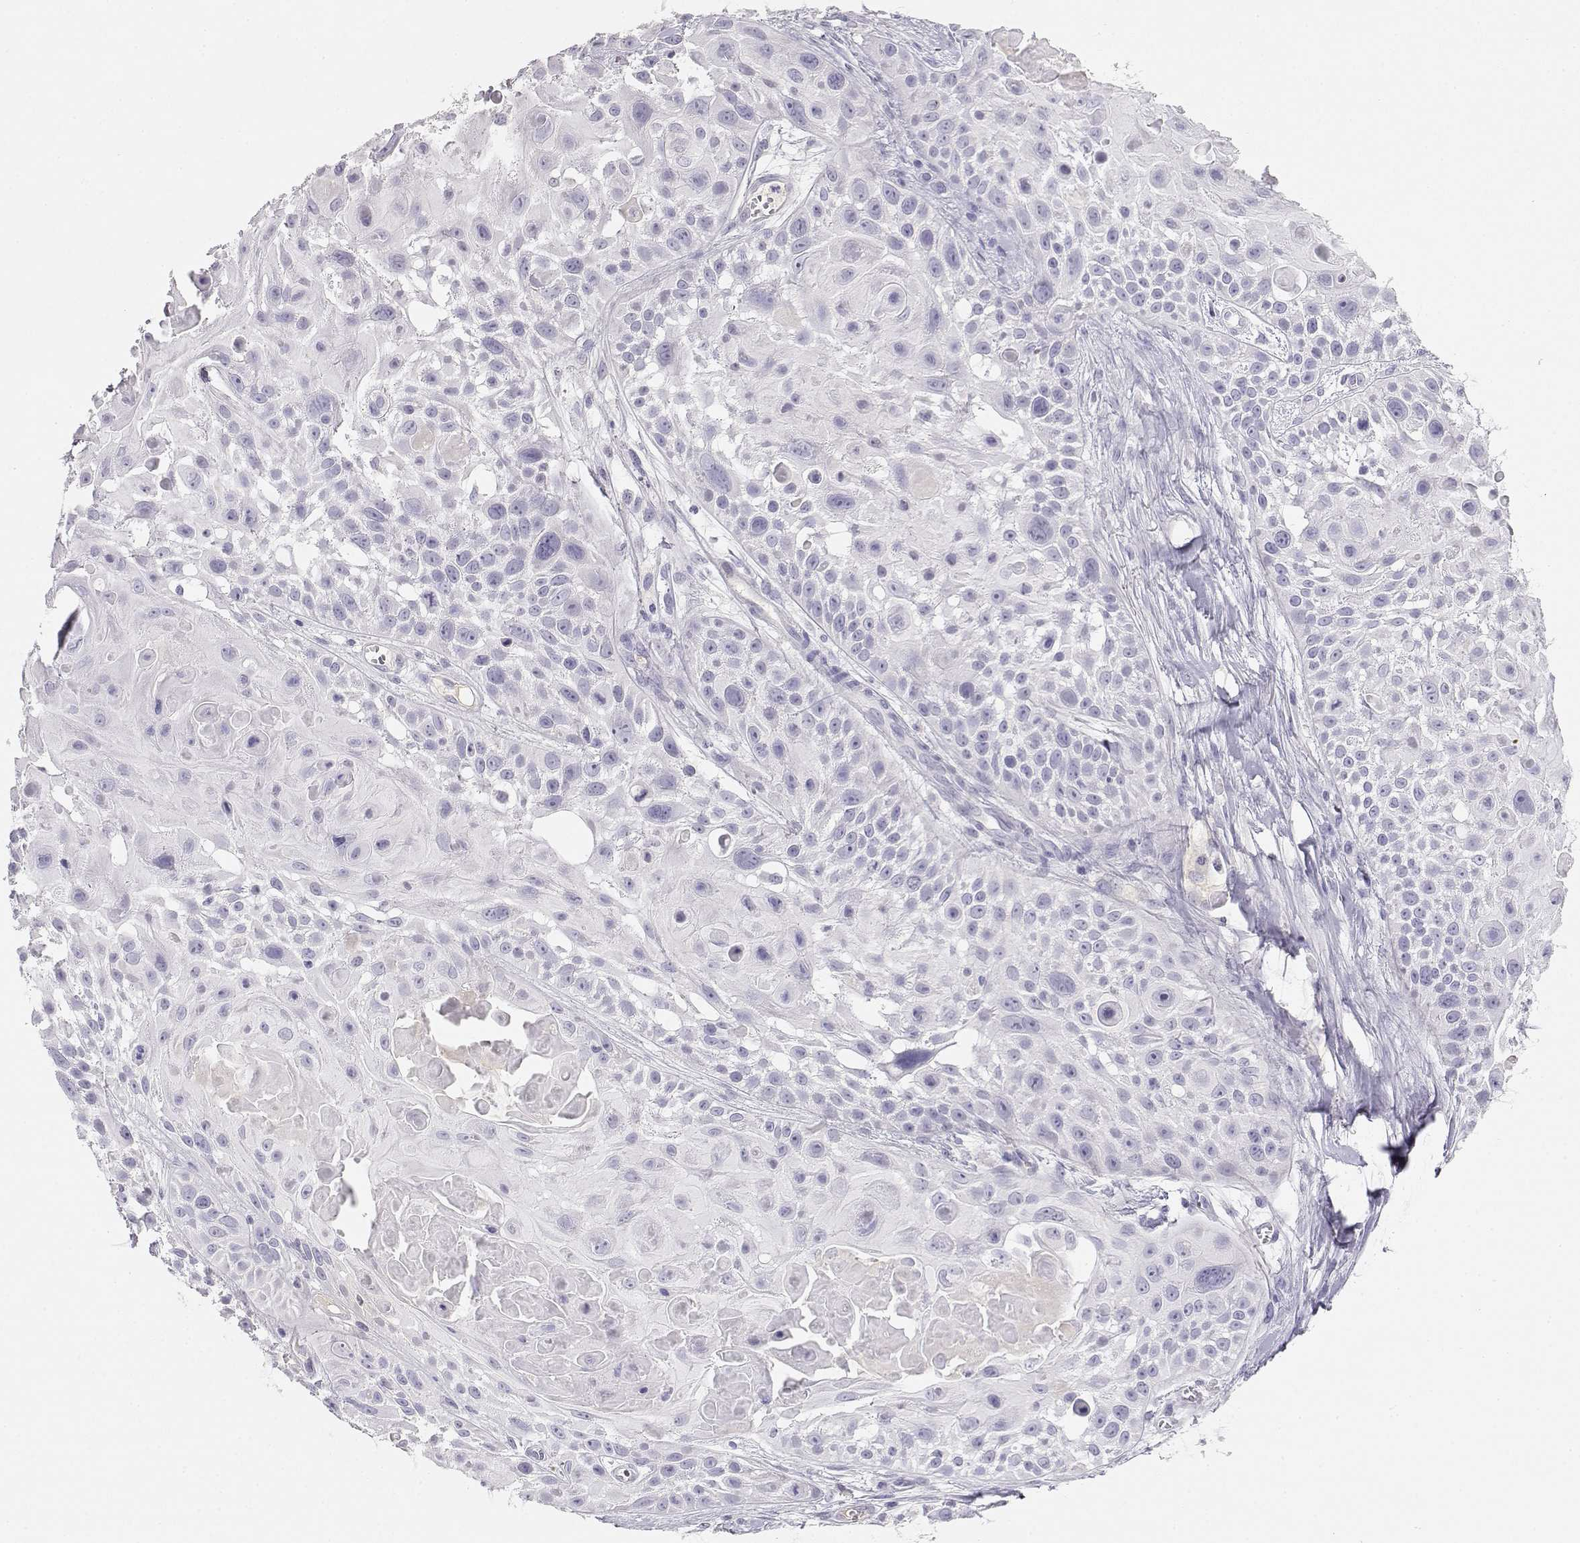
{"staining": {"intensity": "negative", "quantity": "none", "location": "none"}, "tissue": "skin cancer", "cell_type": "Tumor cells", "image_type": "cancer", "snomed": [{"axis": "morphology", "description": "Squamous cell carcinoma, NOS"}, {"axis": "topography", "description": "Skin"}, {"axis": "topography", "description": "Anal"}], "caption": "Immunohistochemical staining of human skin squamous cell carcinoma exhibits no significant positivity in tumor cells.", "gene": "GPR174", "patient": {"sex": "female", "age": 75}}